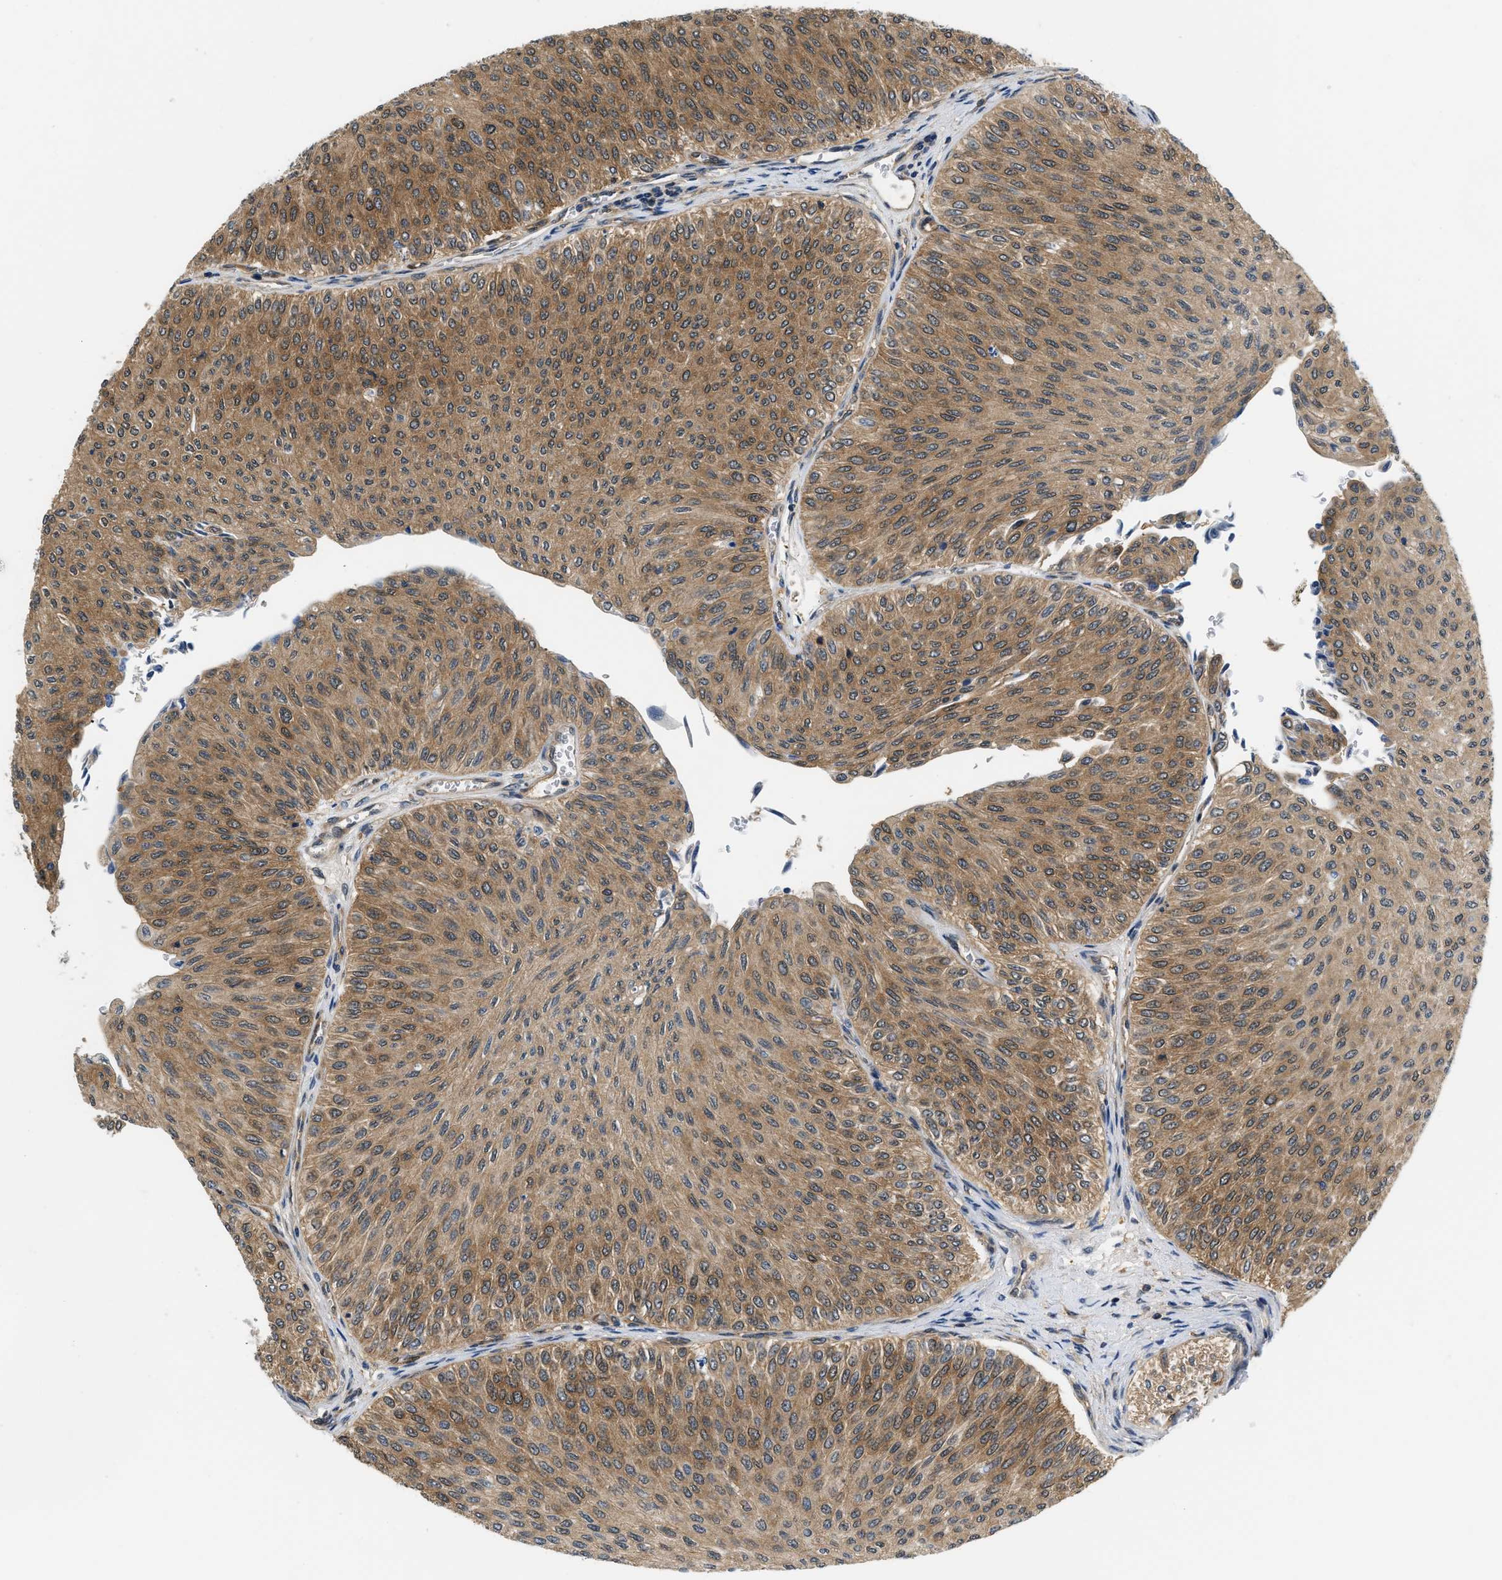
{"staining": {"intensity": "moderate", "quantity": ">75%", "location": "cytoplasmic/membranous"}, "tissue": "urothelial cancer", "cell_type": "Tumor cells", "image_type": "cancer", "snomed": [{"axis": "morphology", "description": "Urothelial carcinoma, Low grade"}, {"axis": "topography", "description": "Urinary bladder"}], "caption": "This is an image of immunohistochemistry (IHC) staining of urothelial cancer, which shows moderate positivity in the cytoplasmic/membranous of tumor cells.", "gene": "EIF4EBP2", "patient": {"sex": "male", "age": 78}}